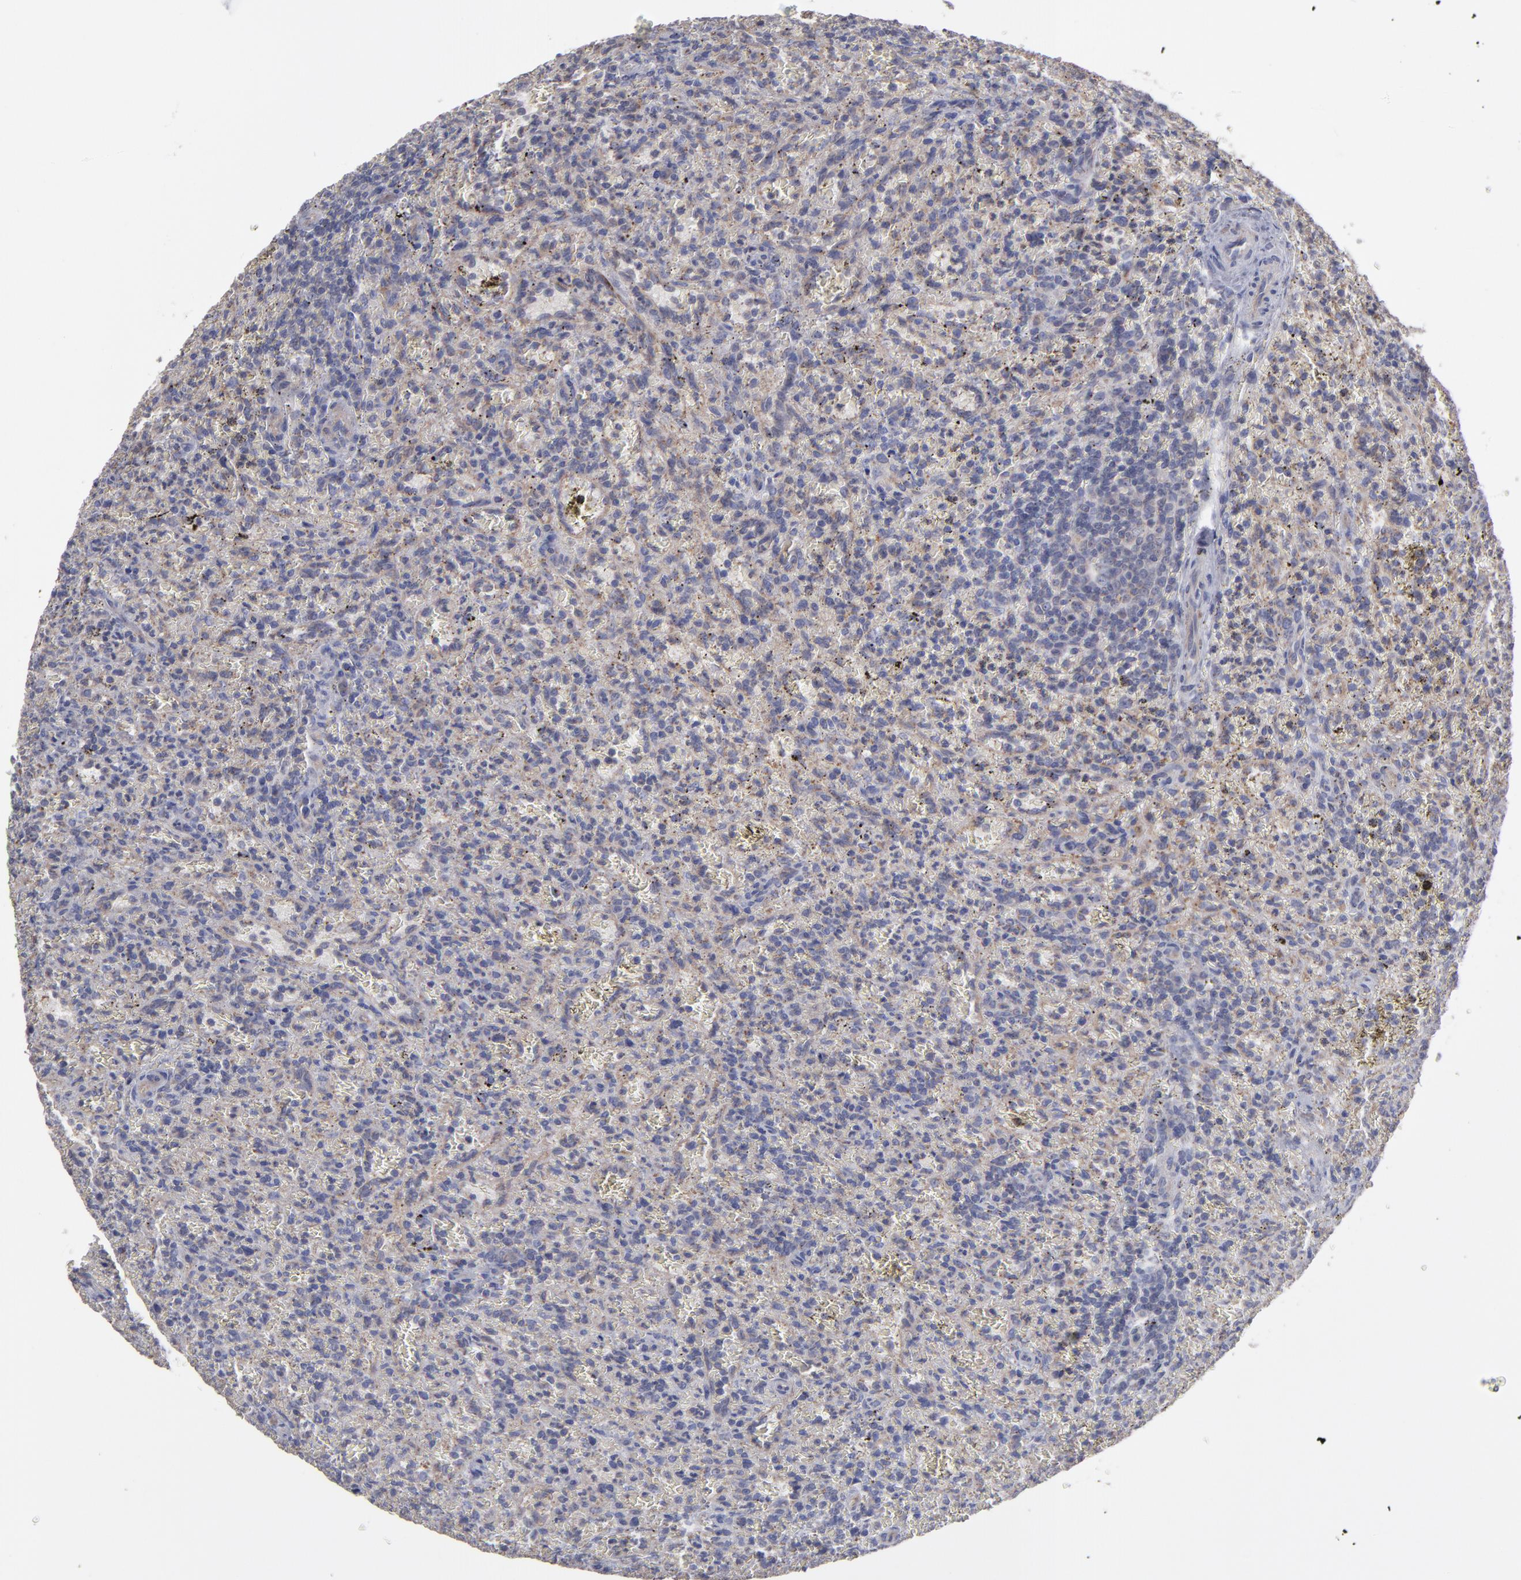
{"staining": {"intensity": "weak", "quantity": "<25%", "location": "cytoplasmic/membranous"}, "tissue": "lymphoma", "cell_type": "Tumor cells", "image_type": "cancer", "snomed": [{"axis": "morphology", "description": "Malignant lymphoma, non-Hodgkin's type, Low grade"}, {"axis": "topography", "description": "Spleen"}], "caption": "Tumor cells show no significant protein expression in malignant lymphoma, non-Hodgkin's type (low-grade).", "gene": "SLMAP", "patient": {"sex": "female", "age": 64}}